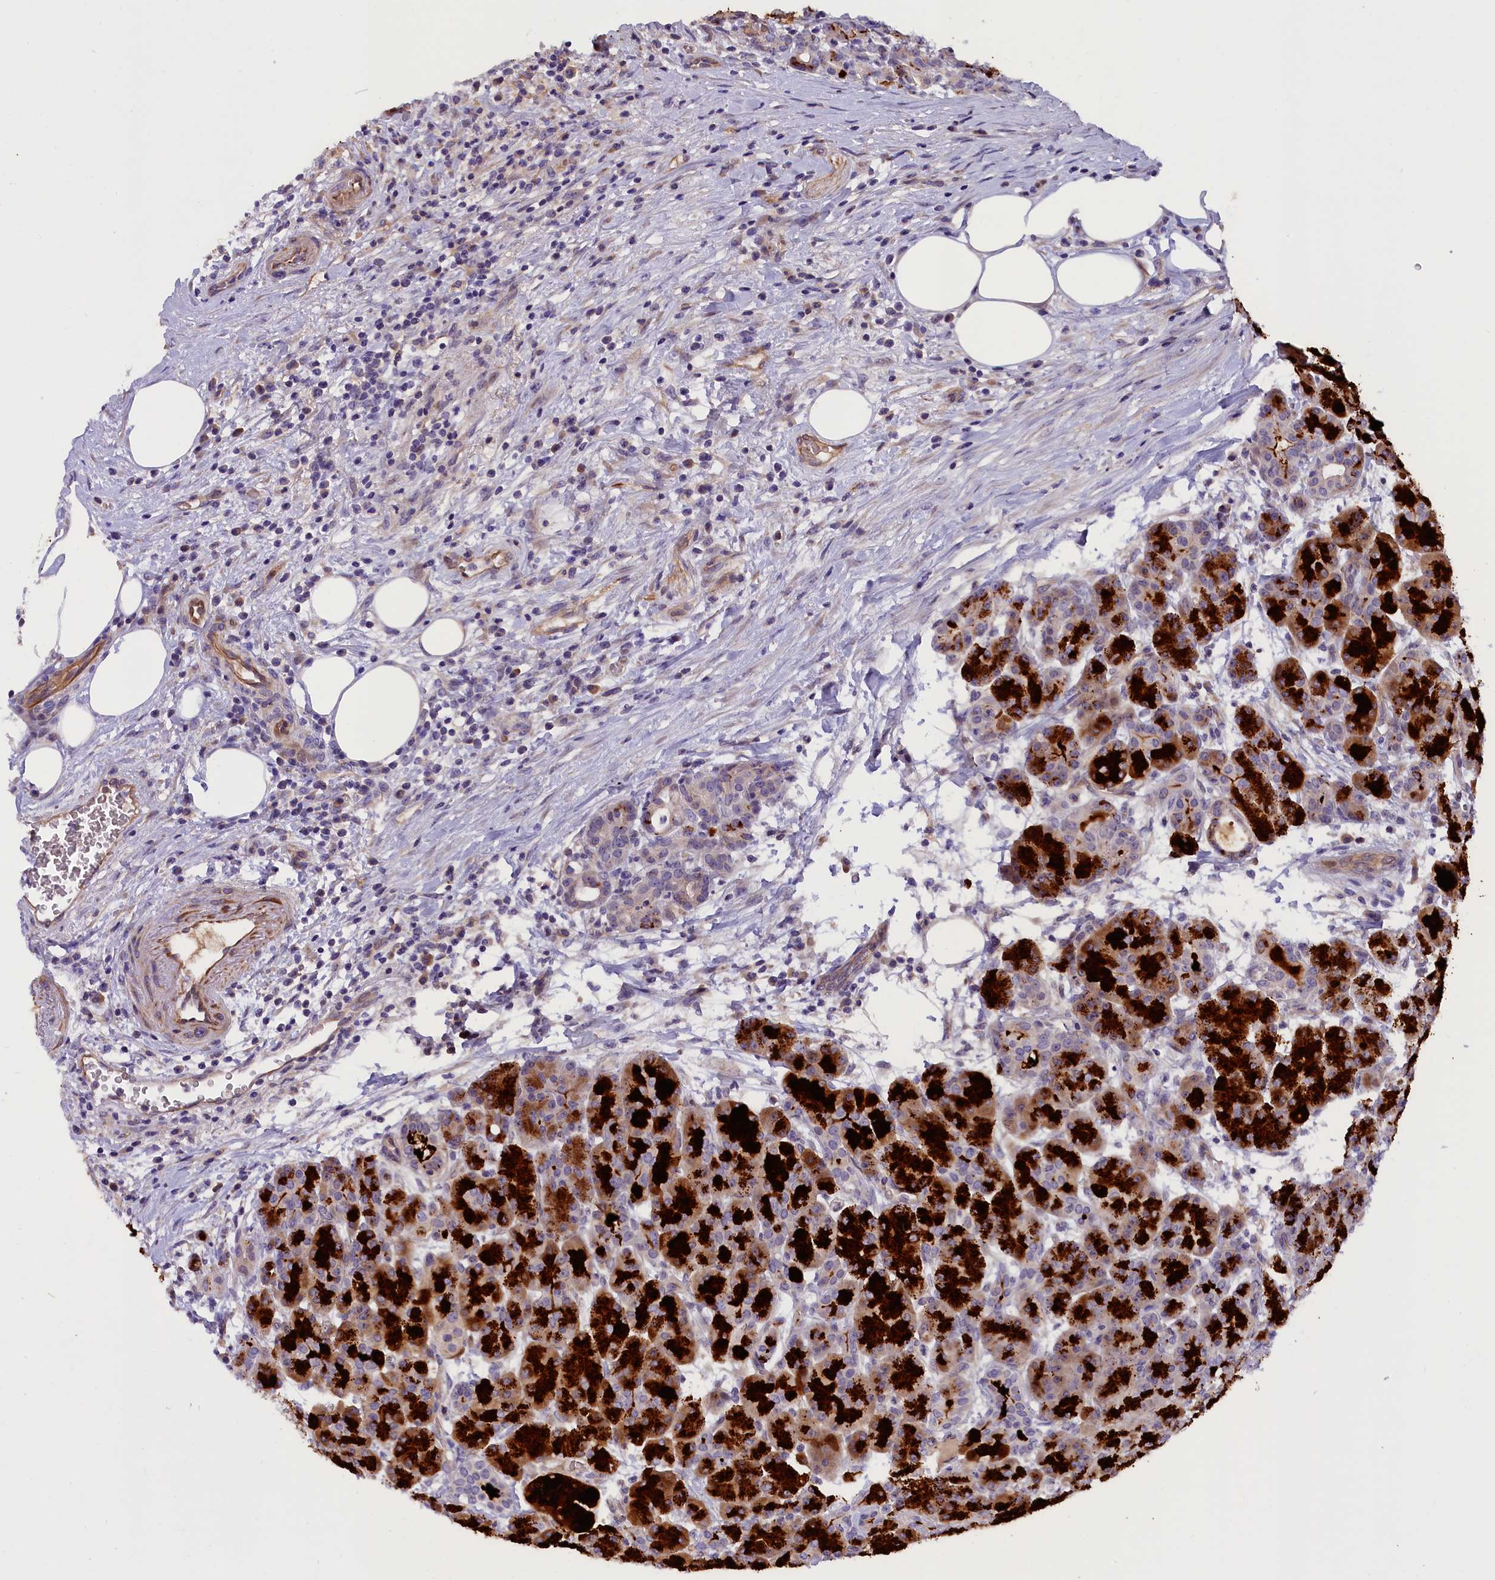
{"staining": {"intensity": "strong", "quantity": "25%-75%", "location": "cytoplasmic/membranous"}, "tissue": "pancreas", "cell_type": "Exocrine glandular cells", "image_type": "normal", "snomed": [{"axis": "morphology", "description": "Normal tissue, NOS"}, {"axis": "topography", "description": "Pancreas"}], "caption": "Human pancreas stained for a protein (brown) demonstrates strong cytoplasmic/membranous positive expression in about 25%-75% of exocrine glandular cells.", "gene": "CCDC32", "patient": {"sex": "male", "age": 63}}